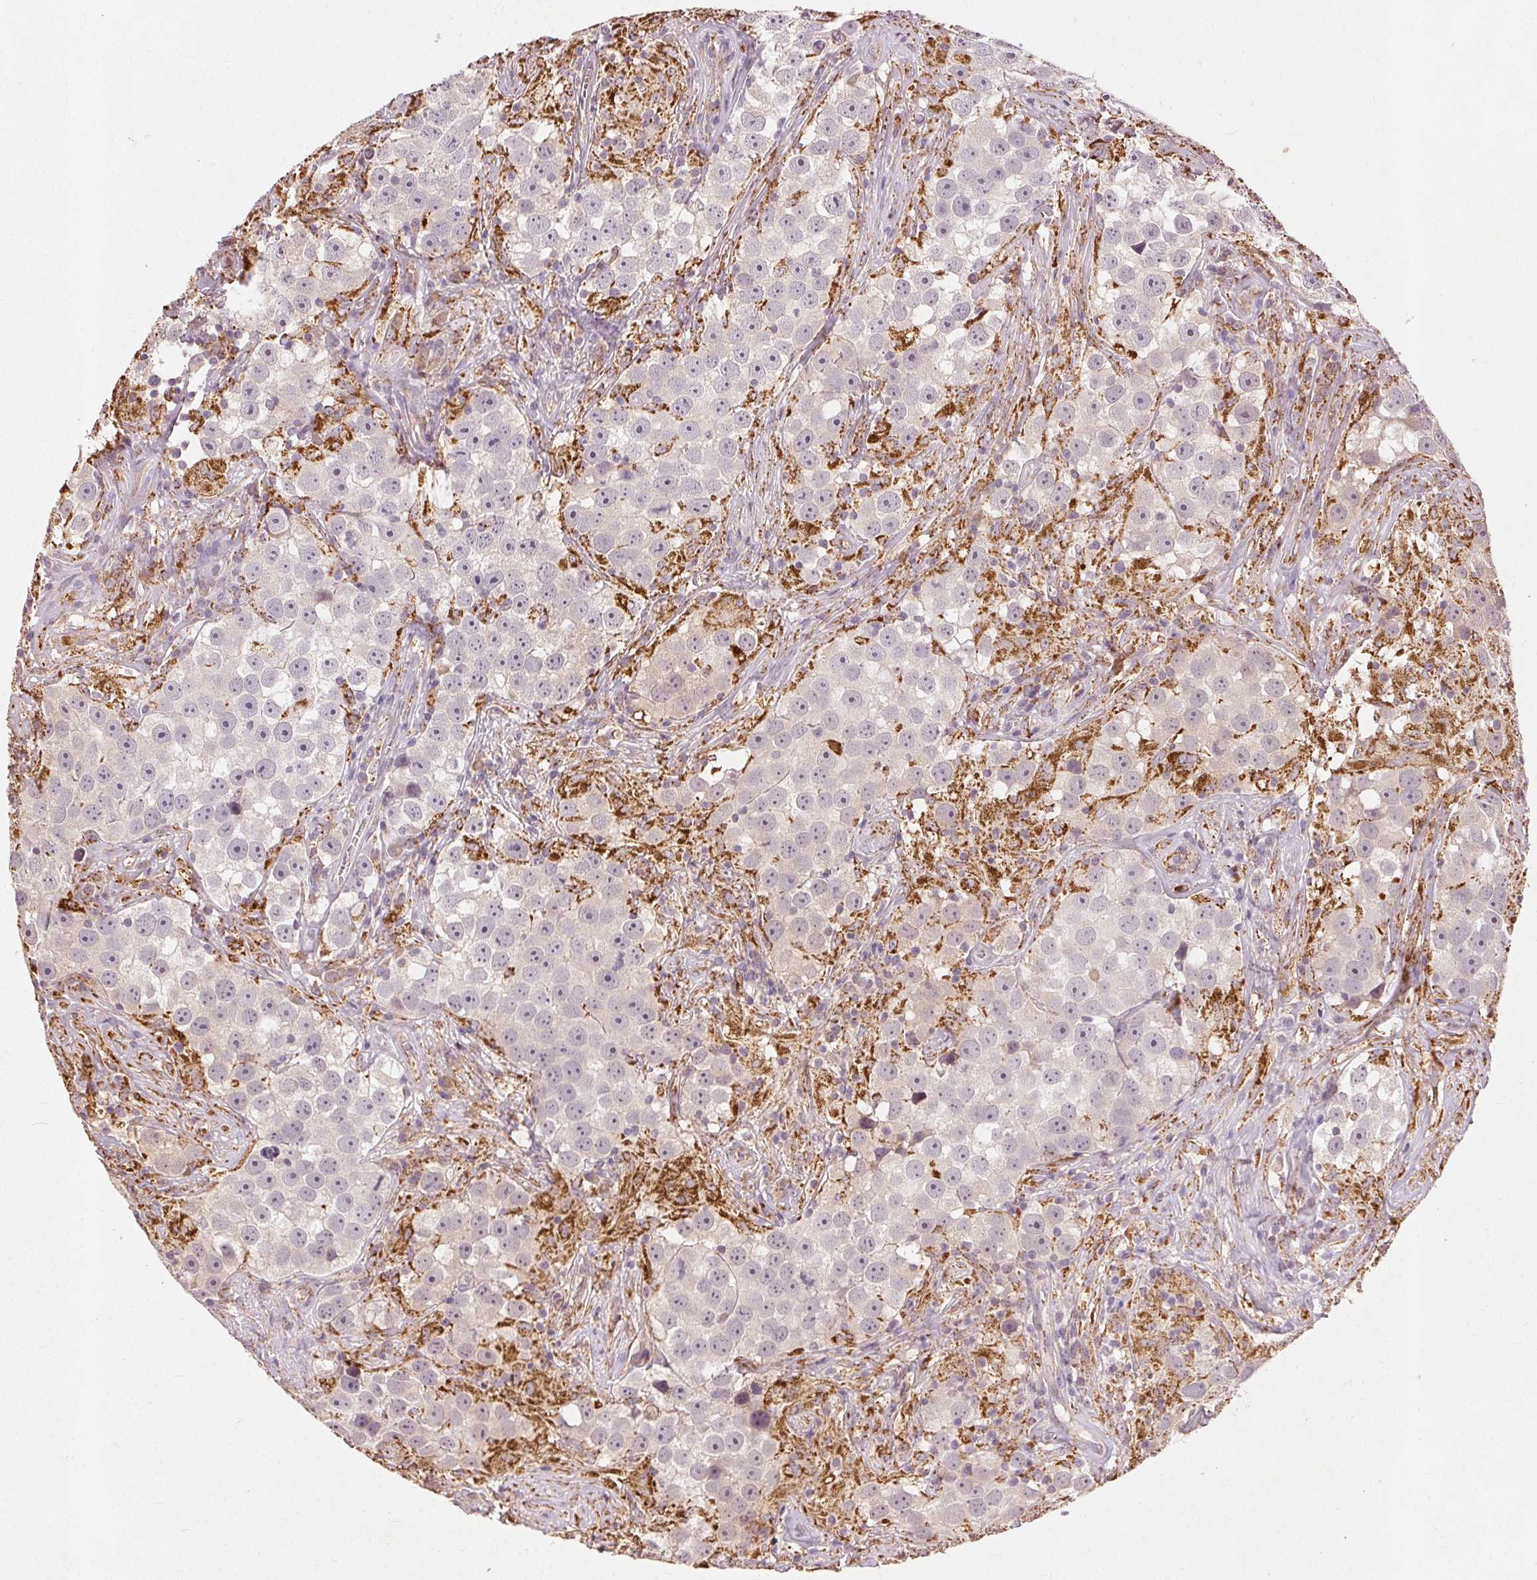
{"staining": {"intensity": "negative", "quantity": "none", "location": "none"}, "tissue": "testis cancer", "cell_type": "Tumor cells", "image_type": "cancer", "snomed": [{"axis": "morphology", "description": "Seminoma, NOS"}, {"axis": "topography", "description": "Testis"}], "caption": "IHC of seminoma (testis) displays no positivity in tumor cells.", "gene": "REP15", "patient": {"sex": "male", "age": 49}}